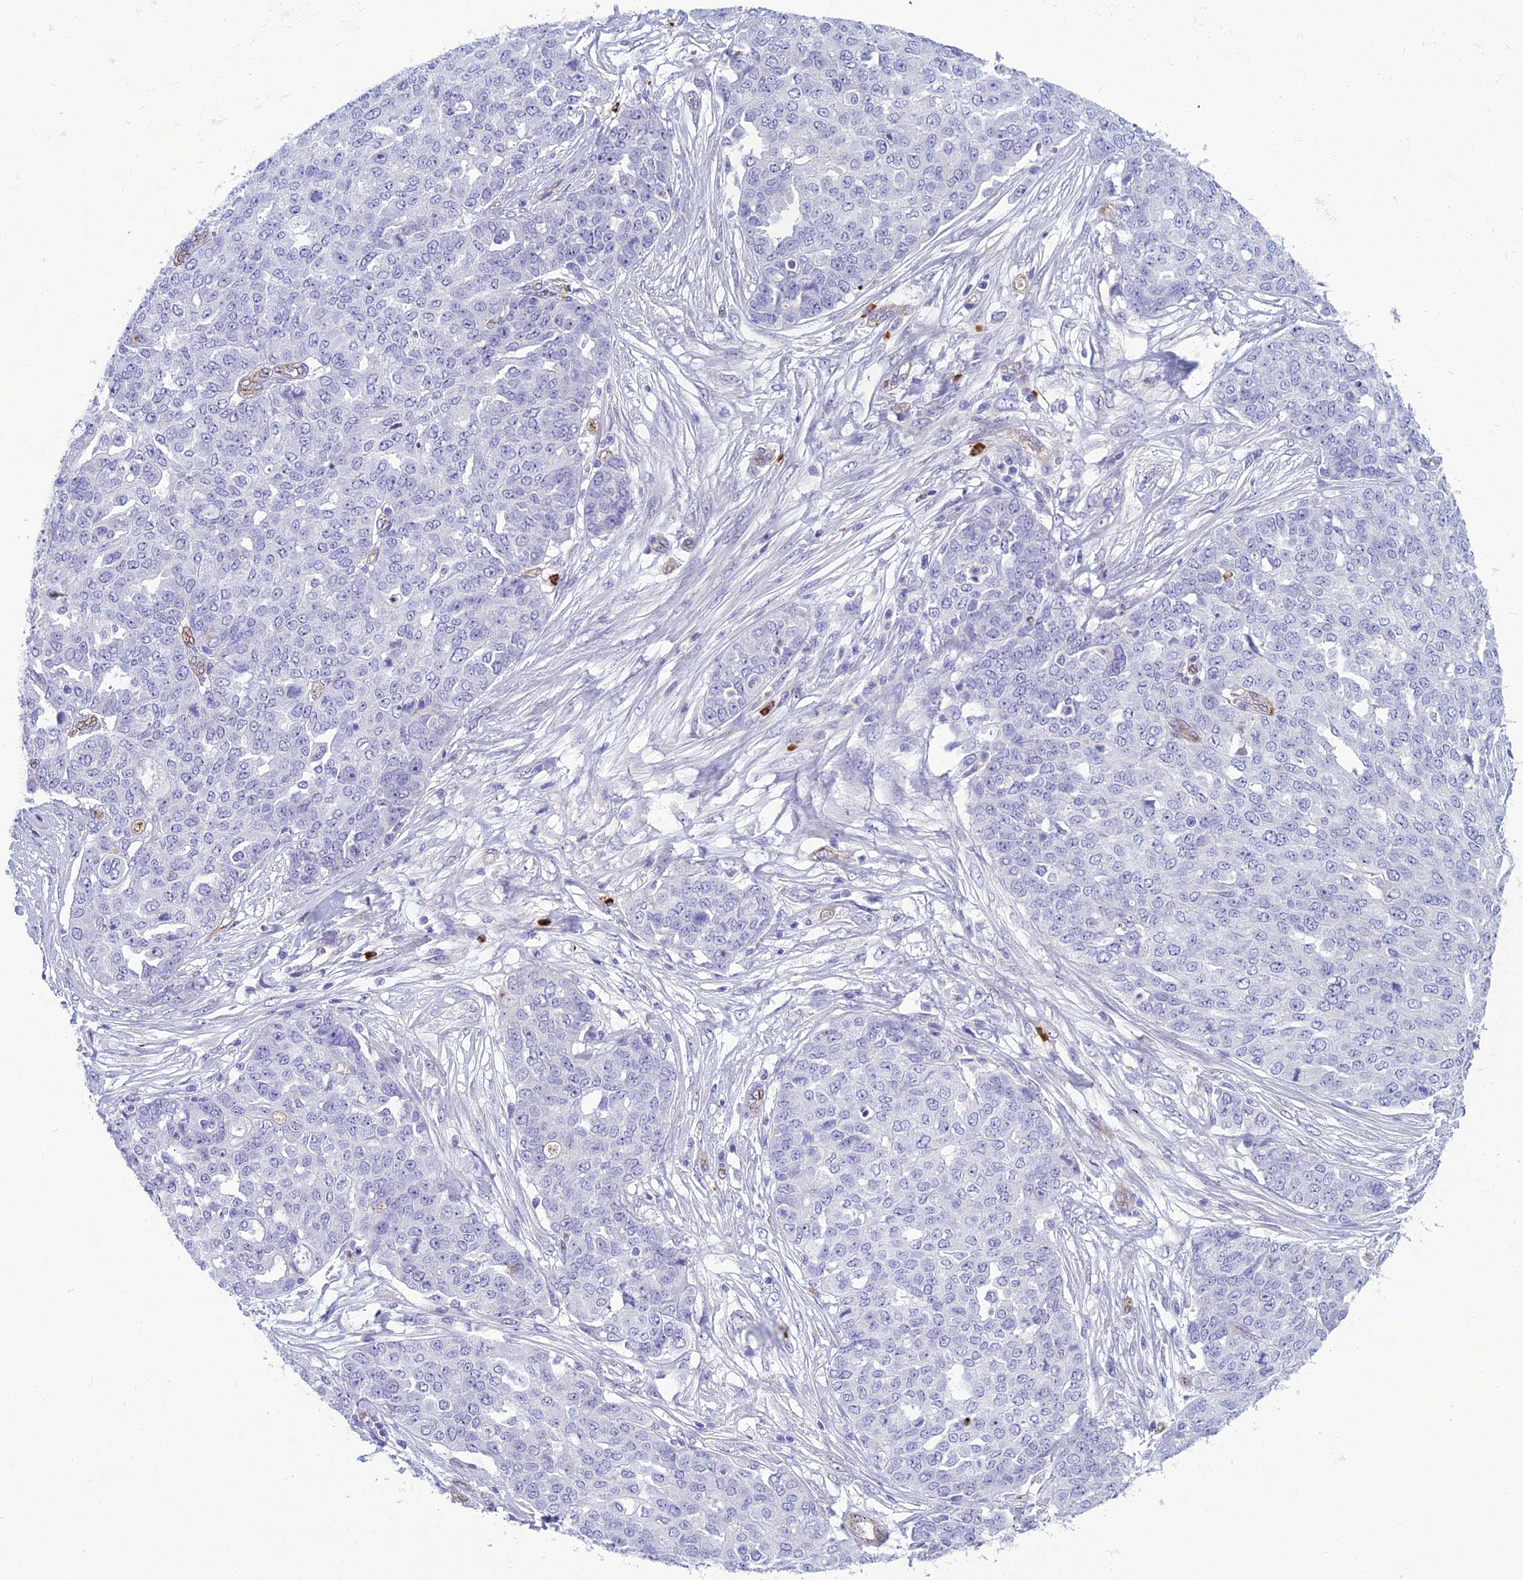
{"staining": {"intensity": "negative", "quantity": "none", "location": "none"}, "tissue": "ovarian cancer", "cell_type": "Tumor cells", "image_type": "cancer", "snomed": [{"axis": "morphology", "description": "Cystadenocarcinoma, serous, NOS"}, {"axis": "topography", "description": "Soft tissue"}, {"axis": "topography", "description": "Ovary"}], "caption": "This is a photomicrograph of immunohistochemistry staining of ovarian serous cystadenocarcinoma, which shows no expression in tumor cells.", "gene": "BBS7", "patient": {"sex": "female", "age": 57}}